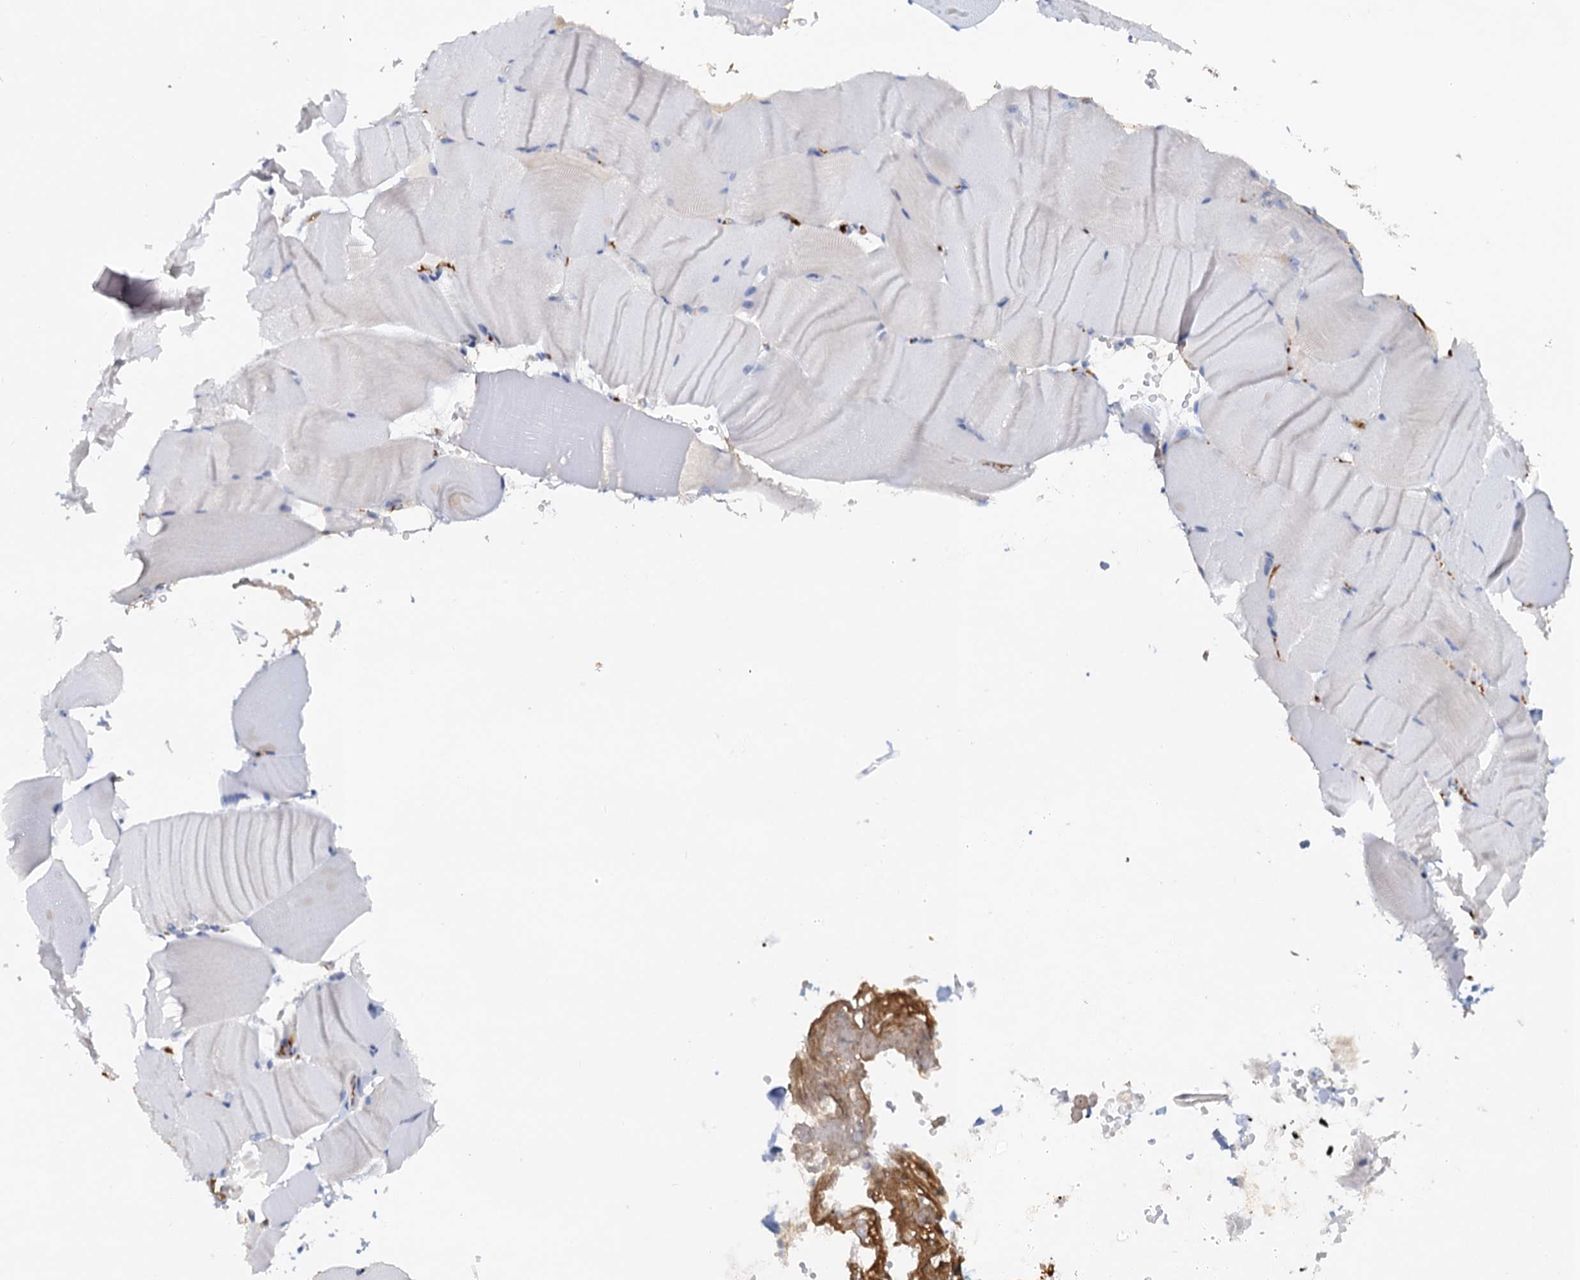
{"staining": {"intensity": "negative", "quantity": "none", "location": "none"}, "tissue": "skeletal muscle", "cell_type": "Myocytes", "image_type": "normal", "snomed": [{"axis": "morphology", "description": "Normal tissue, NOS"}, {"axis": "topography", "description": "Skeletal muscle"}, {"axis": "topography", "description": "Parathyroid gland"}], "caption": "This is an immunohistochemistry (IHC) micrograph of benign skeletal muscle. There is no expression in myocytes.", "gene": "PLLP", "patient": {"sex": "female", "age": 37}}